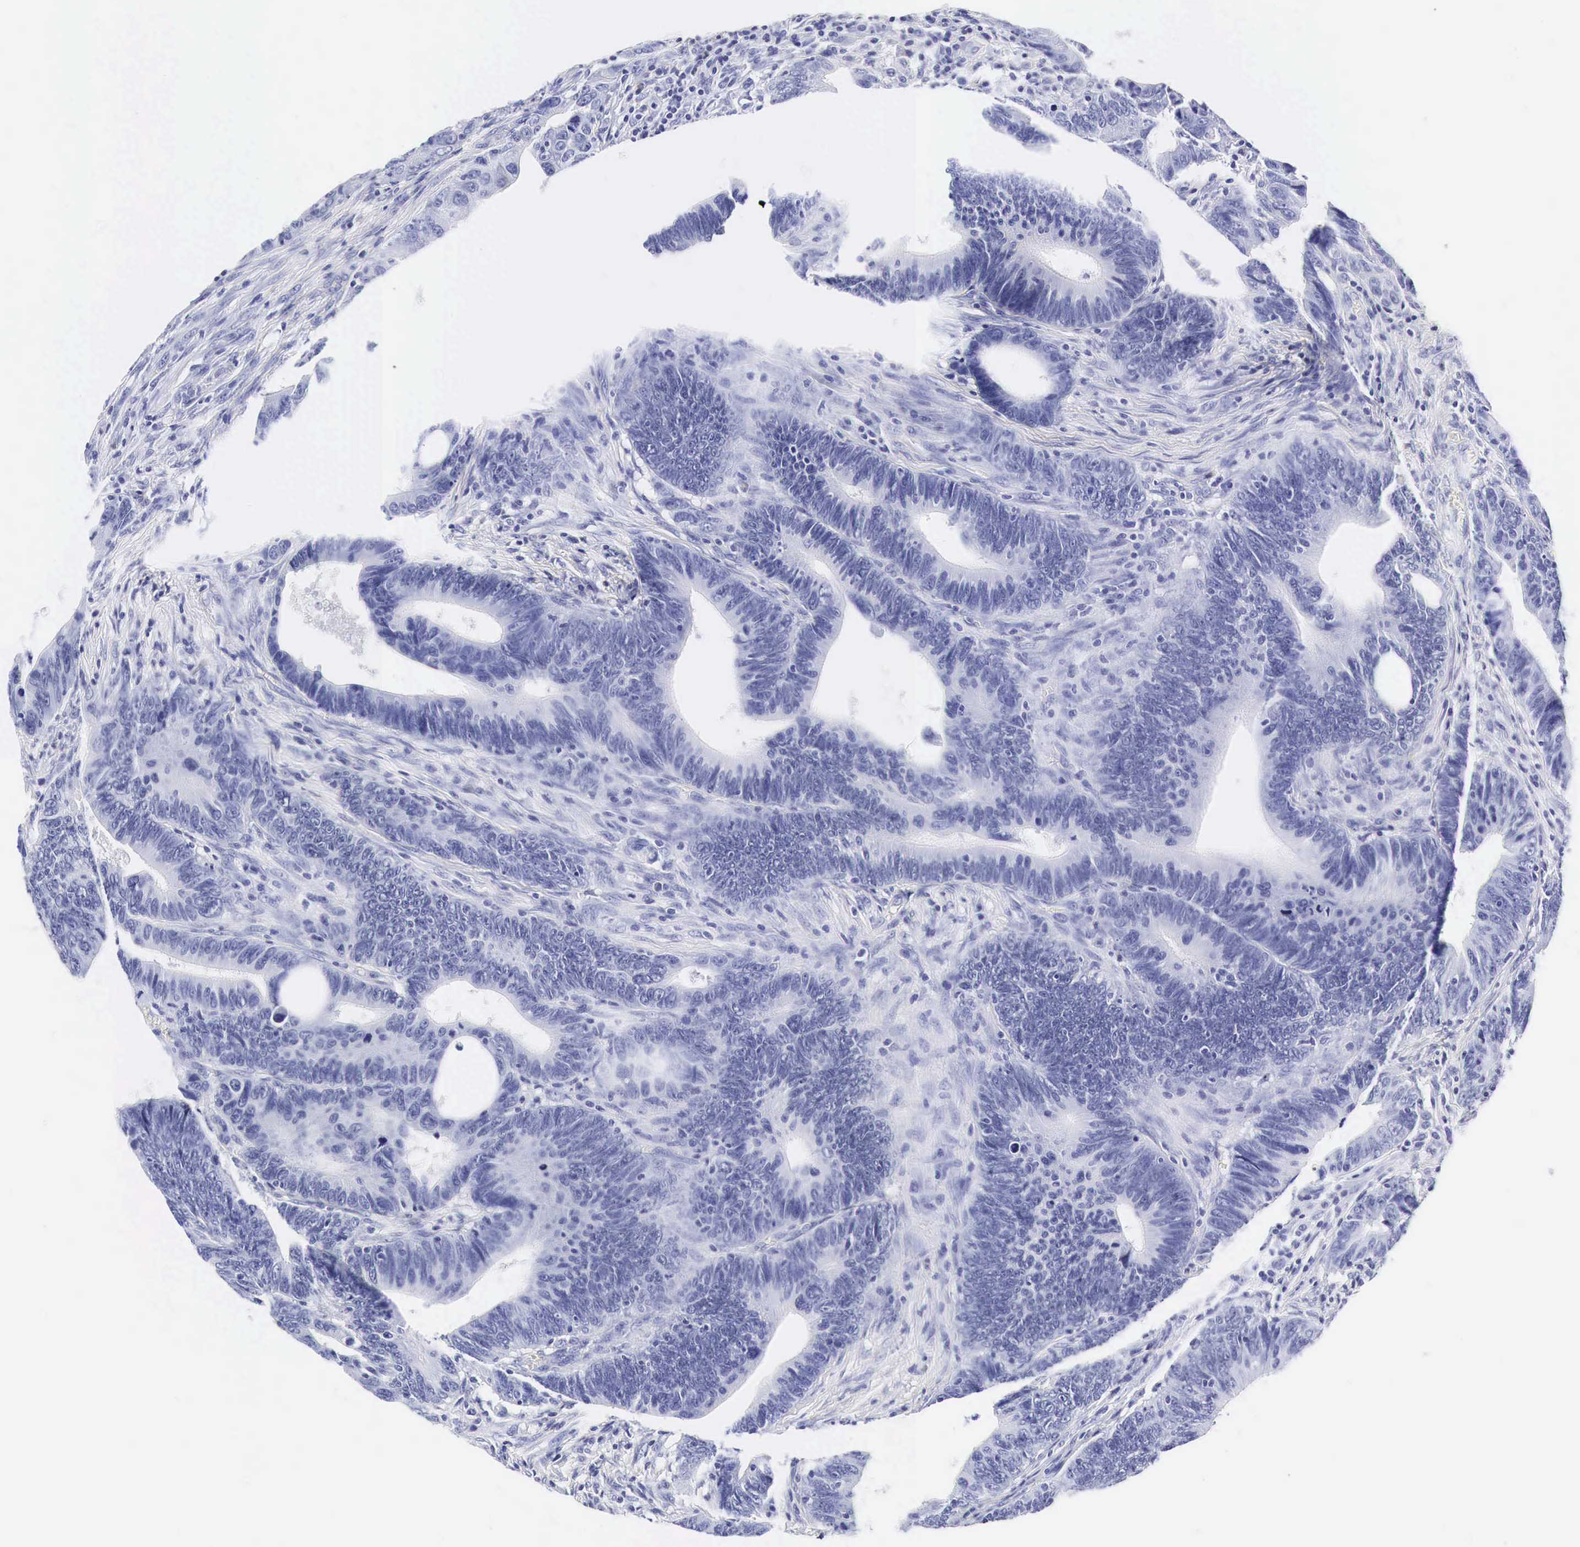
{"staining": {"intensity": "negative", "quantity": "none", "location": "none"}, "tissue": "colorectal cancer", "cell_type": "Tumor cells", "image_type": "cancer", "snomed": [{"axis": "morphology", "description": "Adenocarcinoma, NOS"}, {"axis": "topography", "description": "Colon"}], "caption": "Adenocarcinoma (colorectal) was stained to show a protein in brown. There is no significant staining in tumor cells.", "gene": "ACP3", "patient": {"sex": "female", "age": 78}}